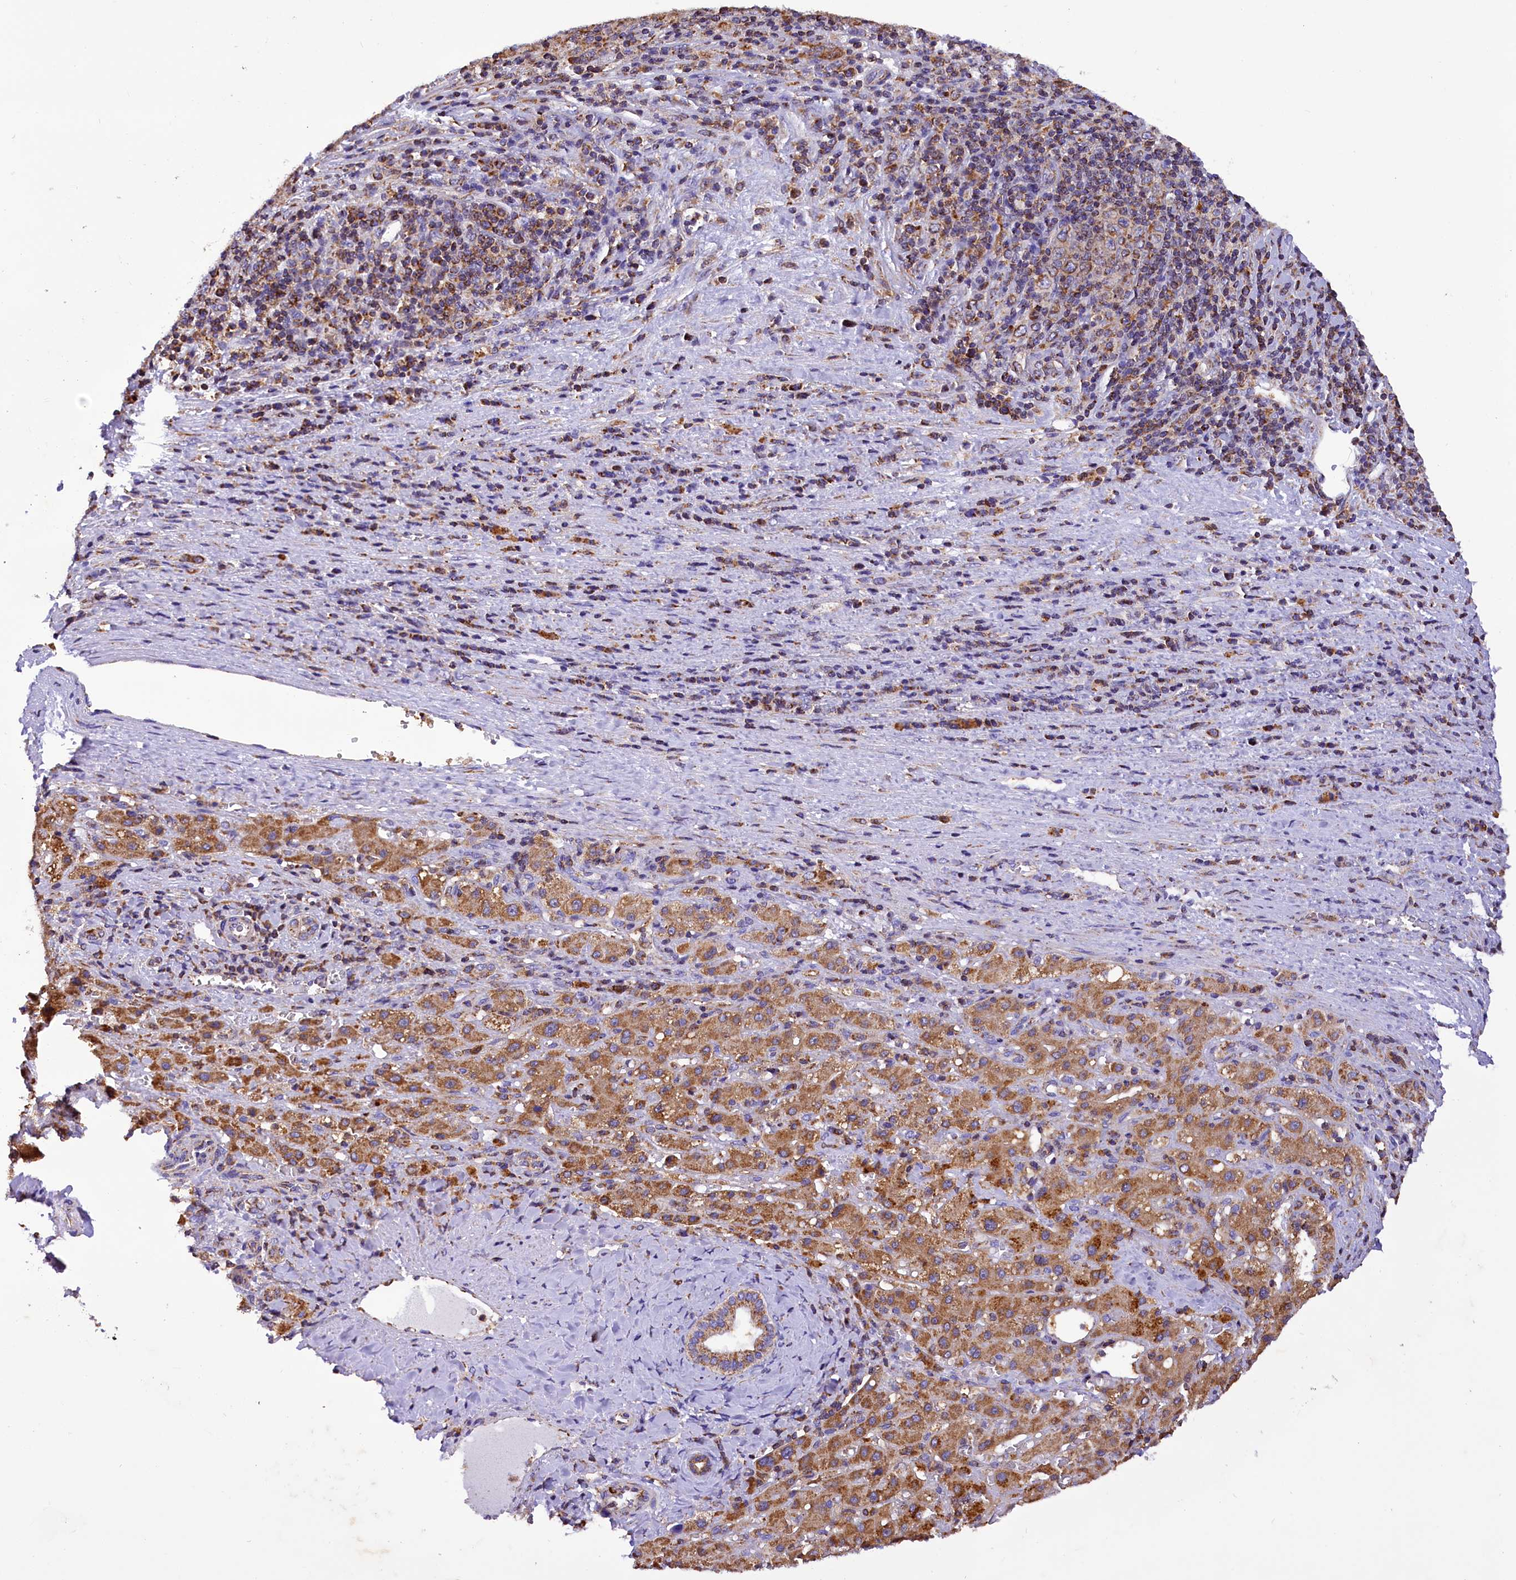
{"staining": {"intensity": "moderate", "quantity": ">75%", "location": "cytoplasmic/membranous"}, "tissue": "liver cancer", "cell_type": "Tumor cells", "image_type": "cancer", "snomed": [{"axis": "morphology", "description": "Carcinoma, Hepatocellular, NOS"}, {"axis": "topography", "description": "Liver"}], "caption": "Immunohistochemical staining of human hepatocellular carcinoma (liver) demonstrates moderate cytoplasmic/membranous protein staining in approximately >75% of tumor cells. (brown staining indicates protein expression, while blue staining denotes nuclei).", "gene": "TASOR2", "patient": {"sex": "female", "age": 58}}